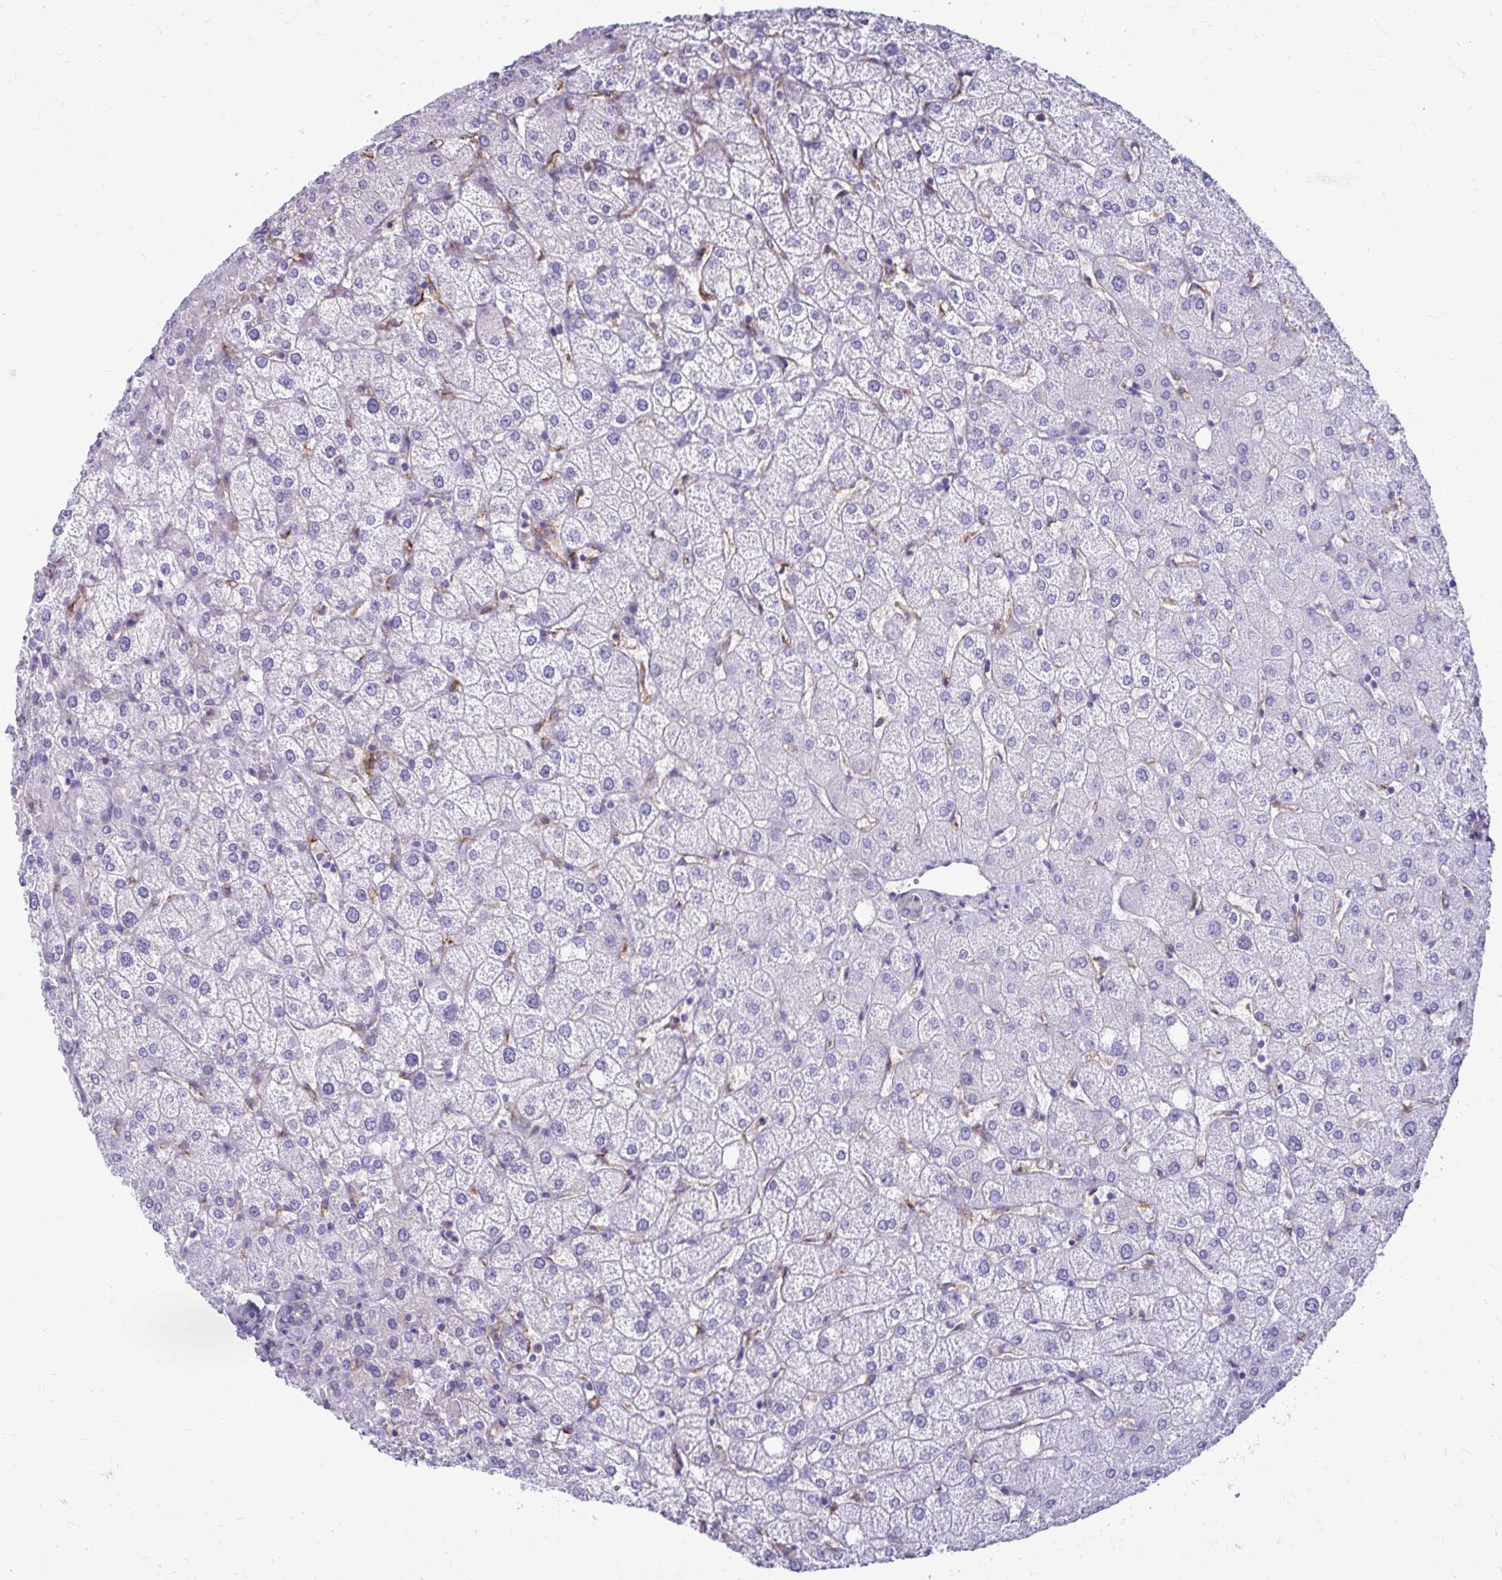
{"staining": {"intensity": "negative", "quantity": "none", "location": "none"}, "tissue": "liver", "cell_type": "Cholangiocytes", "image_type": "normal", "snomed": [{"axis": "morphology", "description": "Normal tissue, NOS"}, {"axis": "topography", "description": "Liver"}], "caption": "A micrograph of liver stained for a protein exhibits no brown staining in cholangiocytes. The staining is performed using DAB (3,3'-diaminobenzidine) brown chromogen with nuclei counter-stained in using hematoxylin.", "gene": "CLTA", "patient": {"sex": "female", "age": 54}}